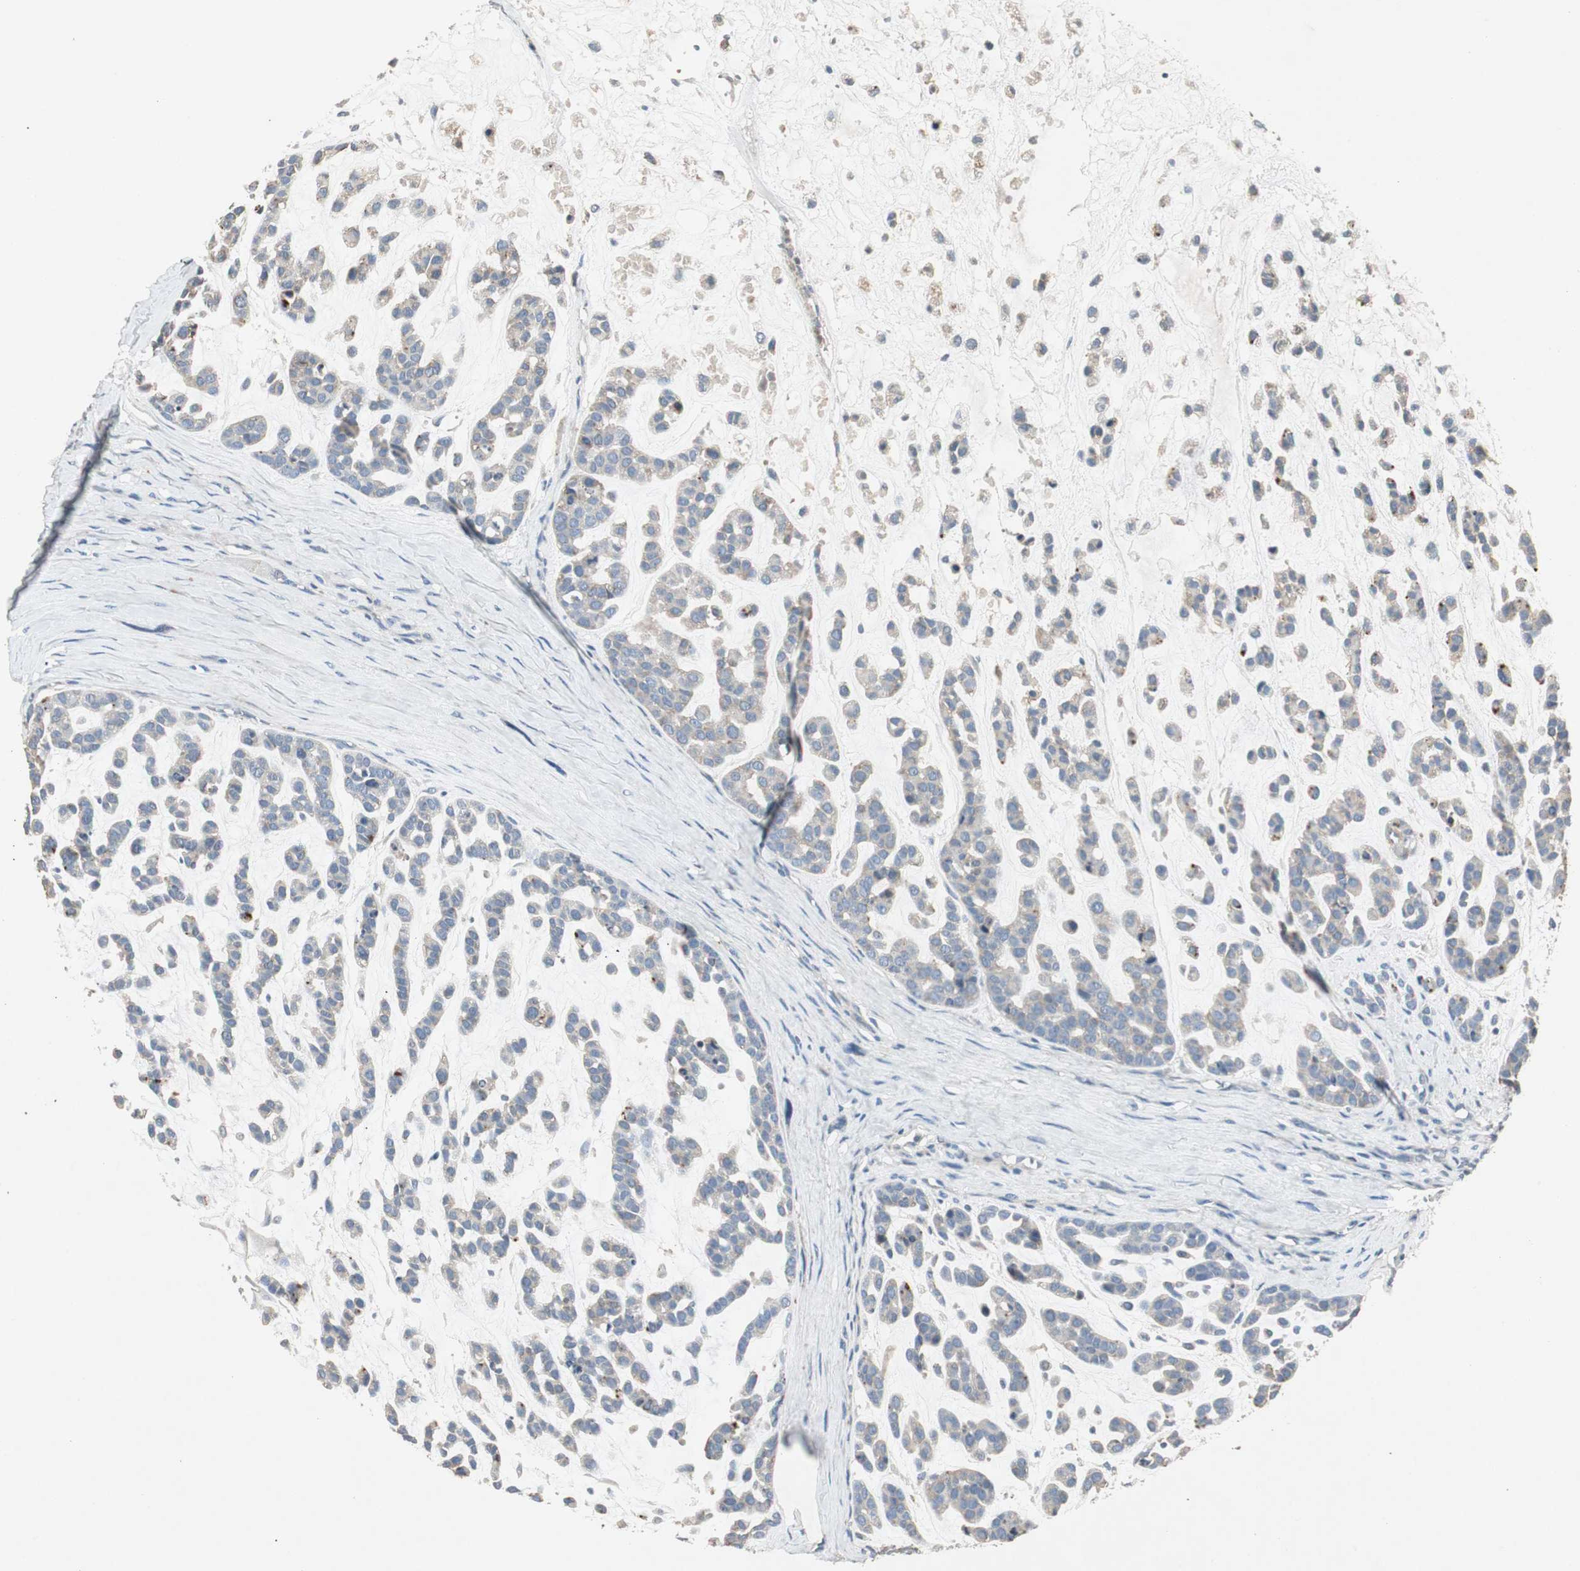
{"staining": {"intensity": "weak", "quantity": "<25%", "location": "cytoplasmic/membranous"}, "tissue": "head and neck cancer", "cell_type": "Tumor cells", "image_type": "cancer", "snomed": [{"axis": "morphology", "description": "Adenocarcinoma, NOS"}, {"axis": "morphology", "description": "Adenoma, NOS"}, {"axis": "topography", "description": "Head-Neck"}], "caption": "IHC photomicrograph of human head and neck cancer stained for a protein (brown), which exhibits no staining in tumor cells. (IHC, brightfield microscopy, high magnification).", "gene": "TNFRSF14", "patient": {"sex": "female", "age": 55}}